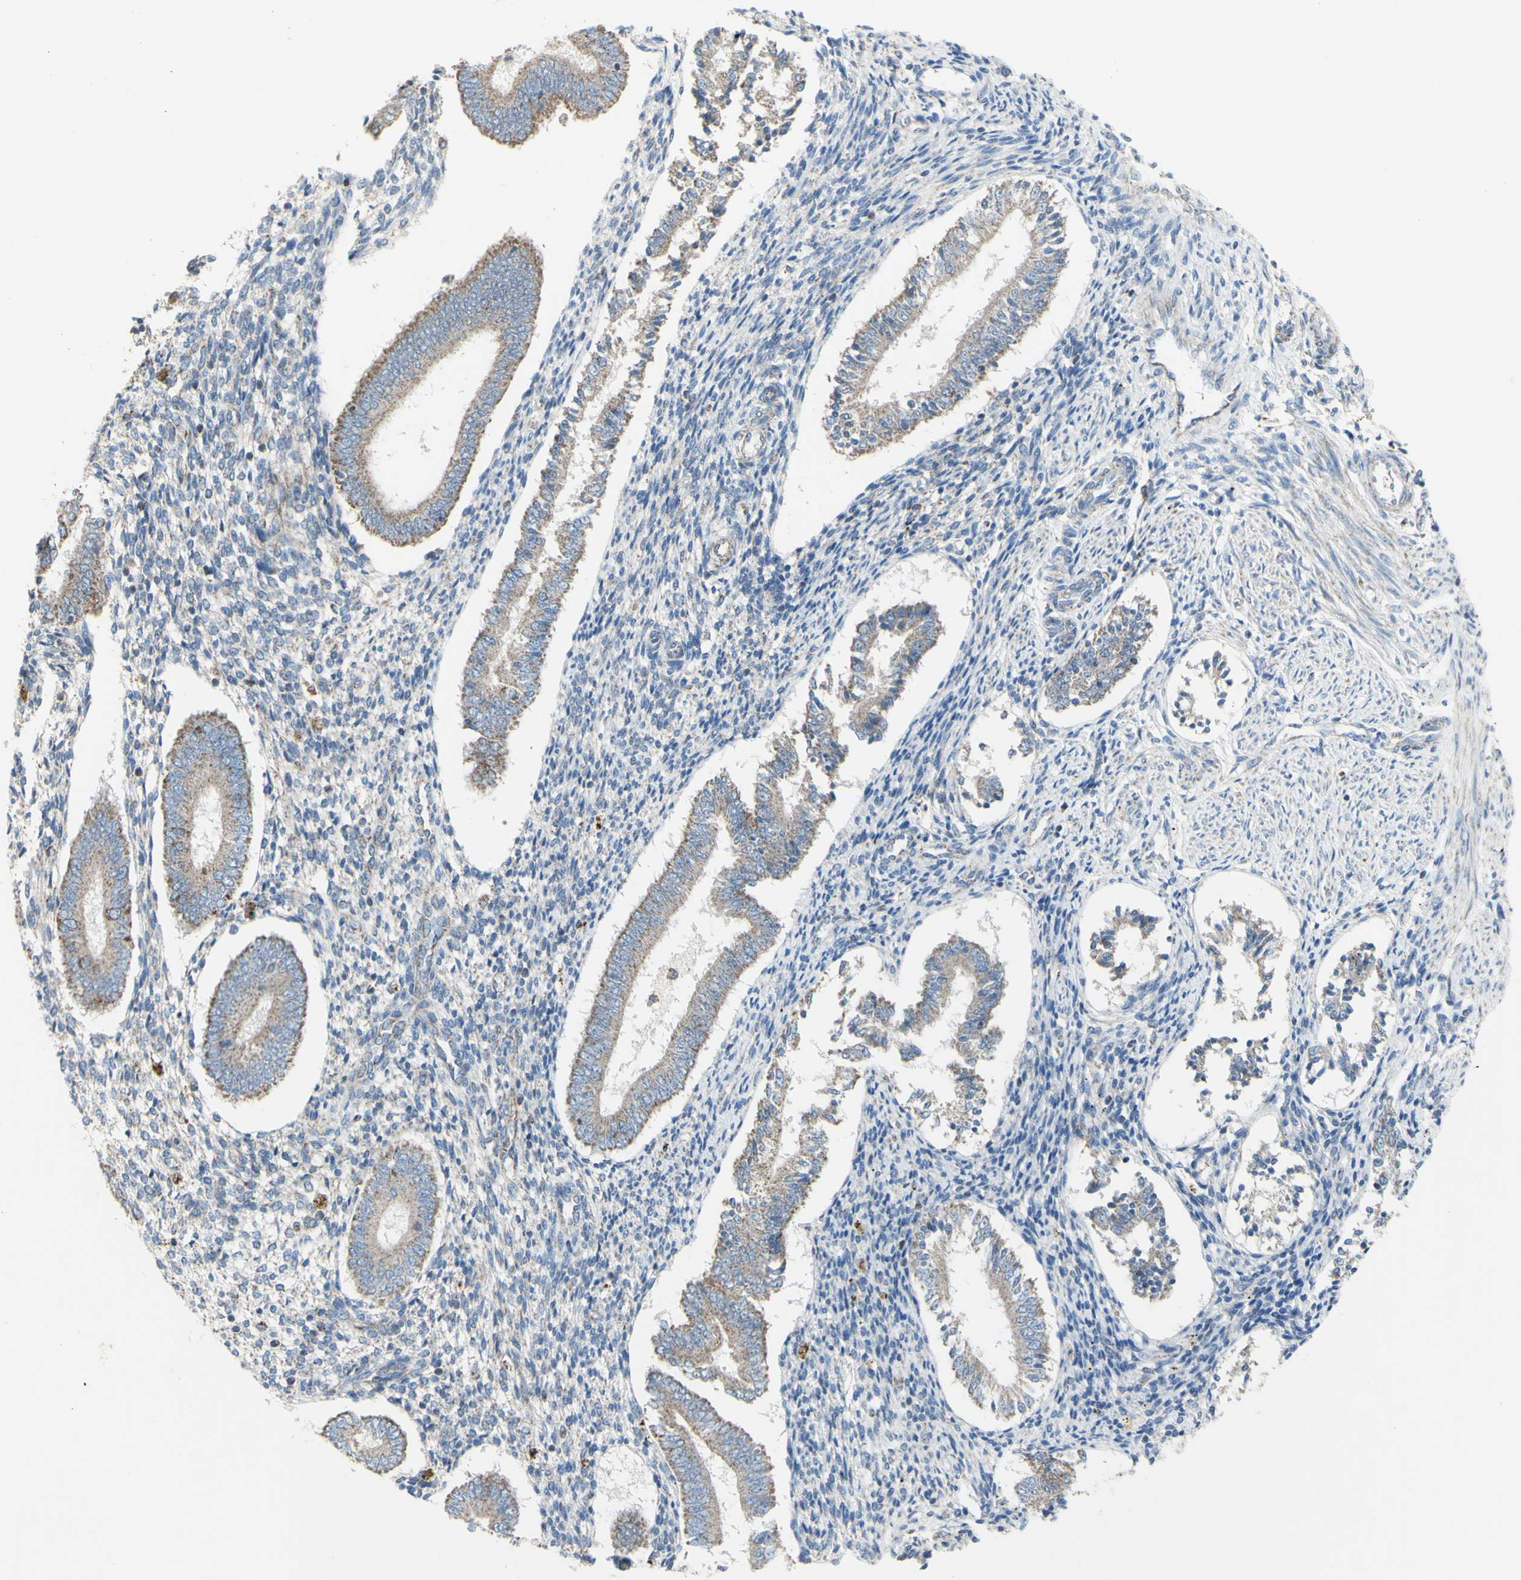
{"staining": {"intensity": "weak", "quantity": "<25%", "location": "cytoplasmic/membranous"}, "tissue": "endometrium", "cell_type": "Cells in endometrial stroma", "image_type": "normal", "snomed": [{"axis": "morphology", "description": "Normal tissue, NOS"}, {"axis": "topography", "description": "Endometrium"}], "caption": "The photomicrograph demonstrates no staining of cells in endometrial stroma in unremarkable endometrium. The staining was performed using DAB to visualize the protein expression in brown, while the nuclei were stained in blue with hematoxylin (Magnification: 20x).", "gene": "CNTNAP1", "patient": {"sex": "female", "age": 42}}